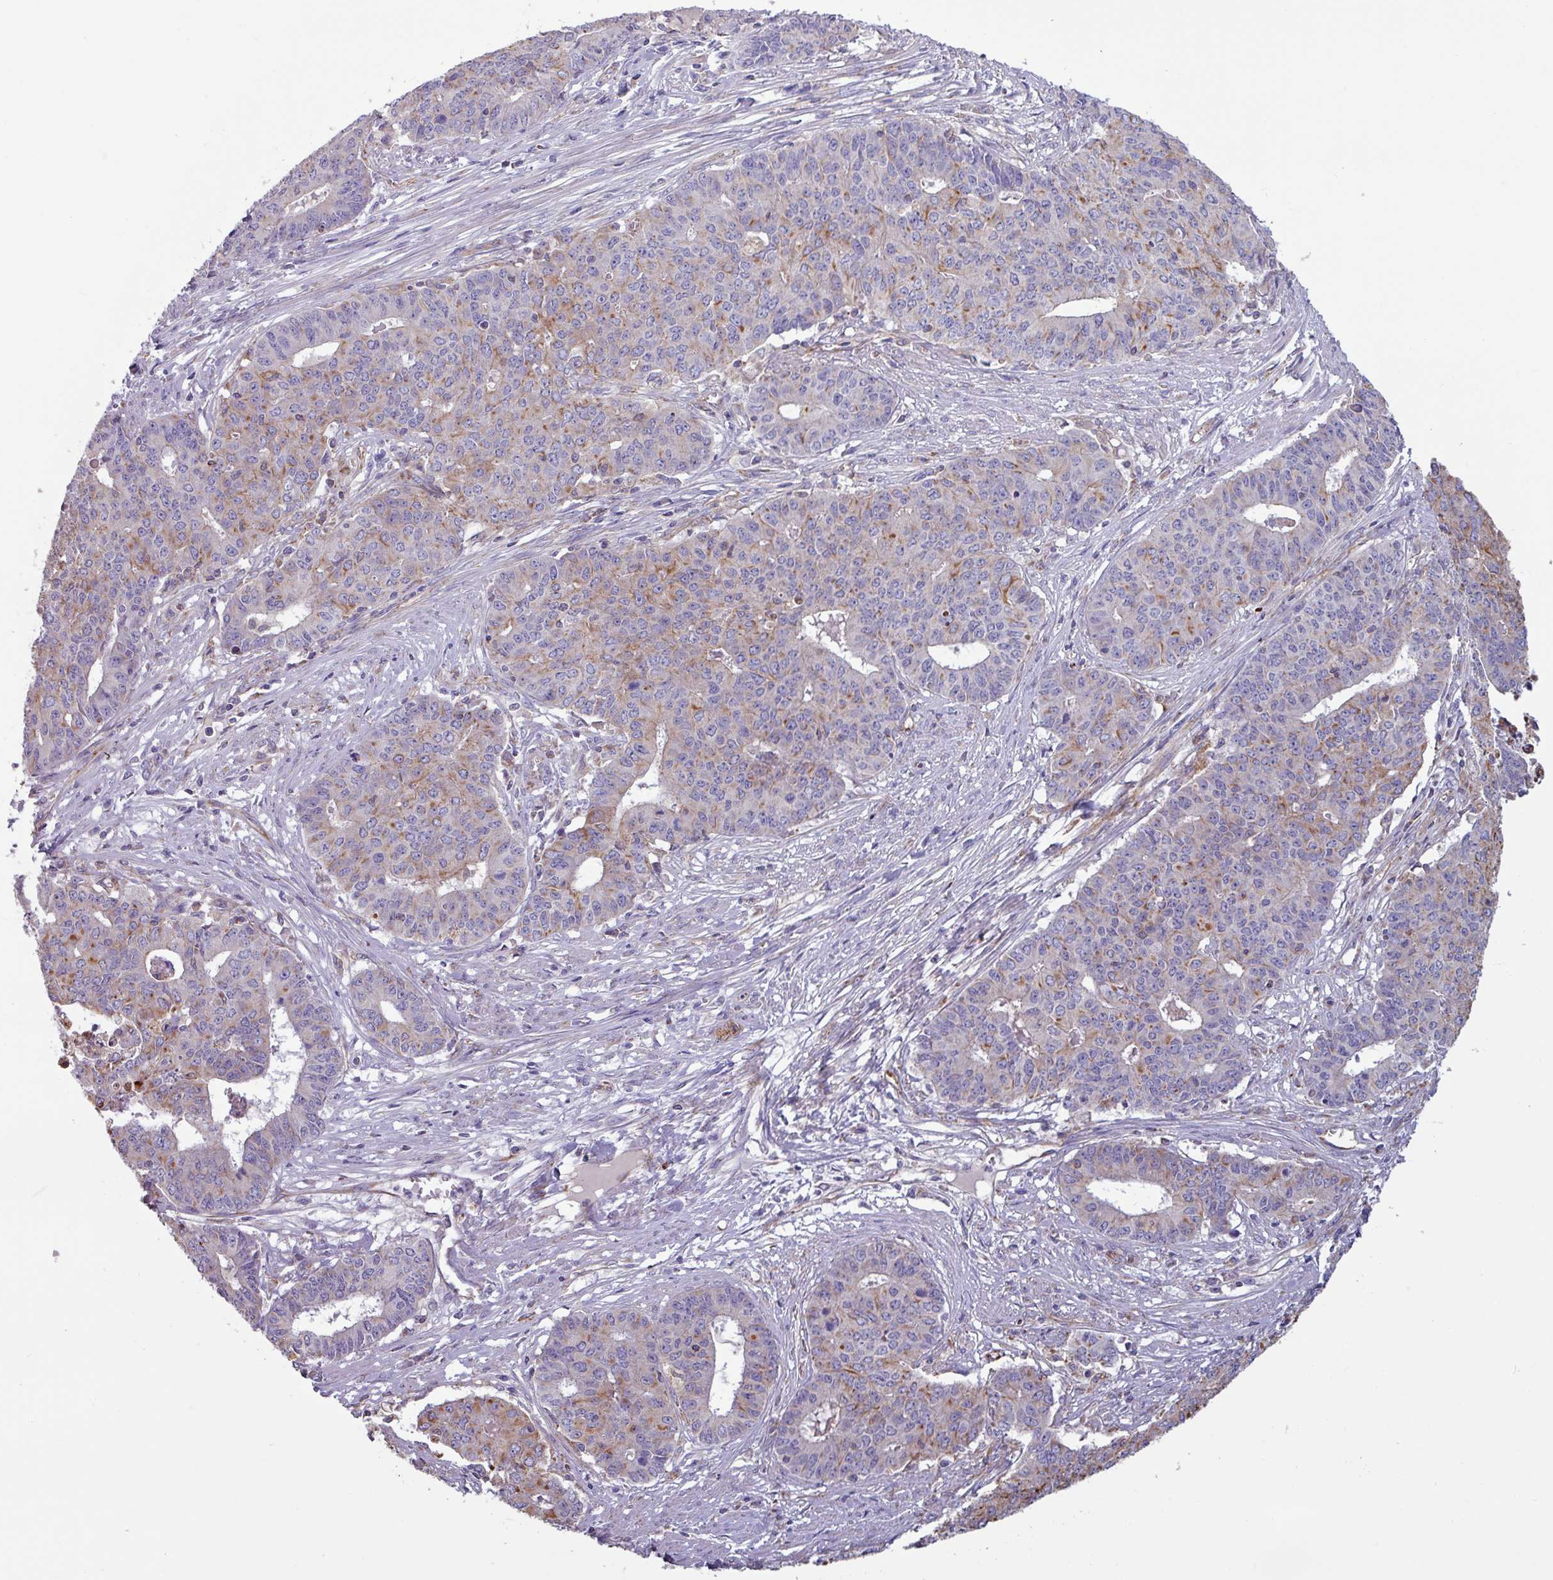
{"staining": {"intensity": "moderate", "quantity": "25%-75%", "location": "cytoplasmic/membranous"}, "tissue": "endometrial cancer", "cell_type": "Tumor cells", "image_type": "cancer", "snomed": [{"axis": "morphology", "description": "Adenocarcinoma, NOS"}, {"axis": "topography", "description": "Endometrium"}], "caption": "Immunohistochemical staining of endometrial cancer (adenocarcinoma) reveals moderate cytoplasmic/membranous protein expression in approximately 25%-75% of tumor cells.", "gene": "CAMK1", "patient": {"sex": "female", "age": 59}}